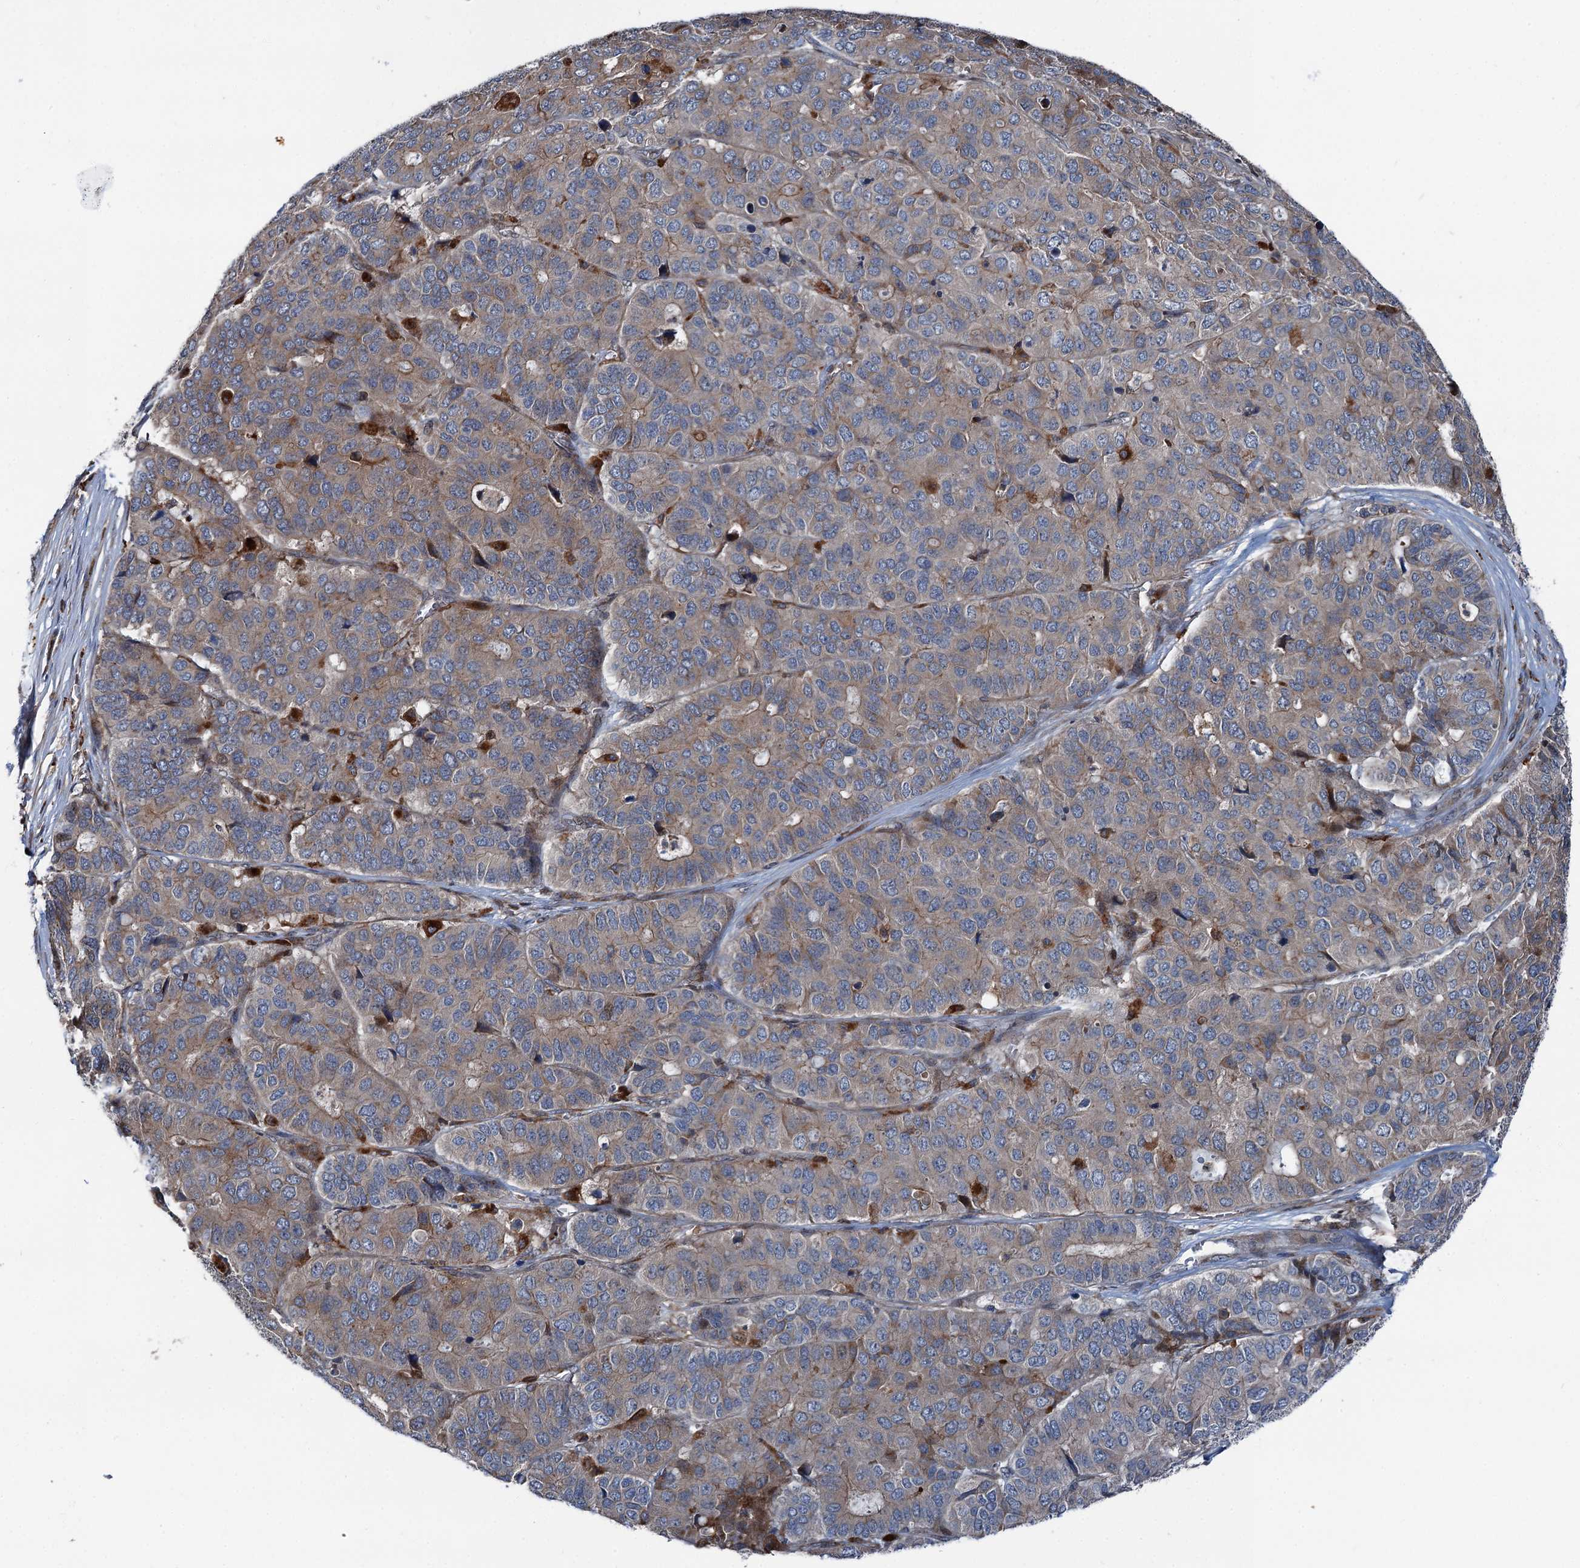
{"staining": {"intensity": "weak", "quantity": ">75%", "location": "cytoplasmic/membranous"}, "tissue": "pancreatic cancer", "cell_type": "Tumor cells", "image_type": "cancer", "snomed": [{"axis": "morphology", "description": "Adenocarcinoma, NOS"}, {"axis": "topography", "description": "Pancreas"}], "caption": "A brown stain highlights weak cytoplasmic/membranous expression of a protein in human pancreatic cancer tumor cells.", "gene": "POLR1D", "patient": {"sex": "male", "age": 50}}